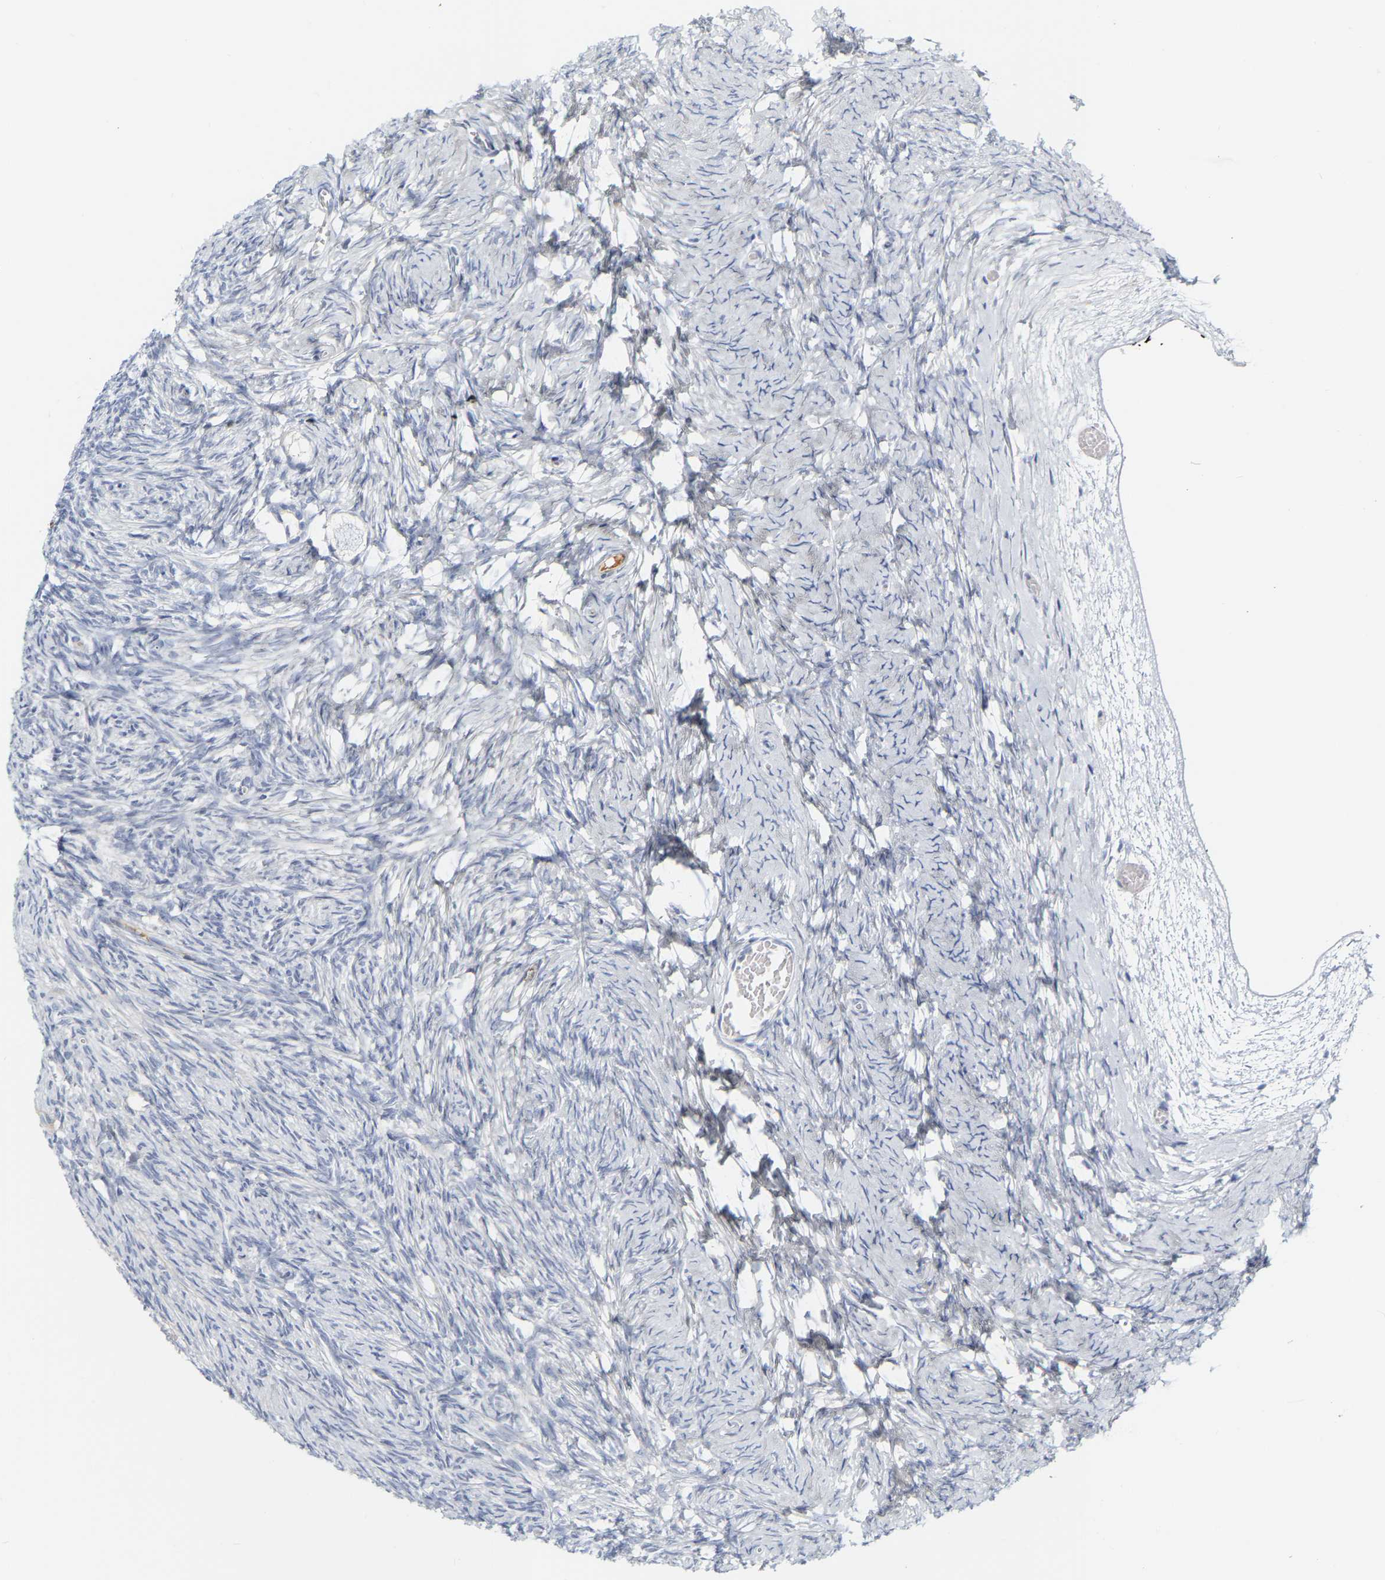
{"staining": {"intensity": "negative", "quantity": "none", "location": "none"}, "tissue": "ovary", "cell_type": "Follicle cells", "image_type": "normal", "snomed": [{"axis": "morphology", "description": "Normal tissue, NOS"}, {"axis": "topography", "description": "Ovary"}], "caption": "Immunohistochemistry micrograph of normal ovary: ovary stained with DAB (3,3'-diaminobenzidine) demonstrates no significant protein expression in follicle cells.", "gene": "GNAS", "patient": {"sex": "female", "age": 27}}